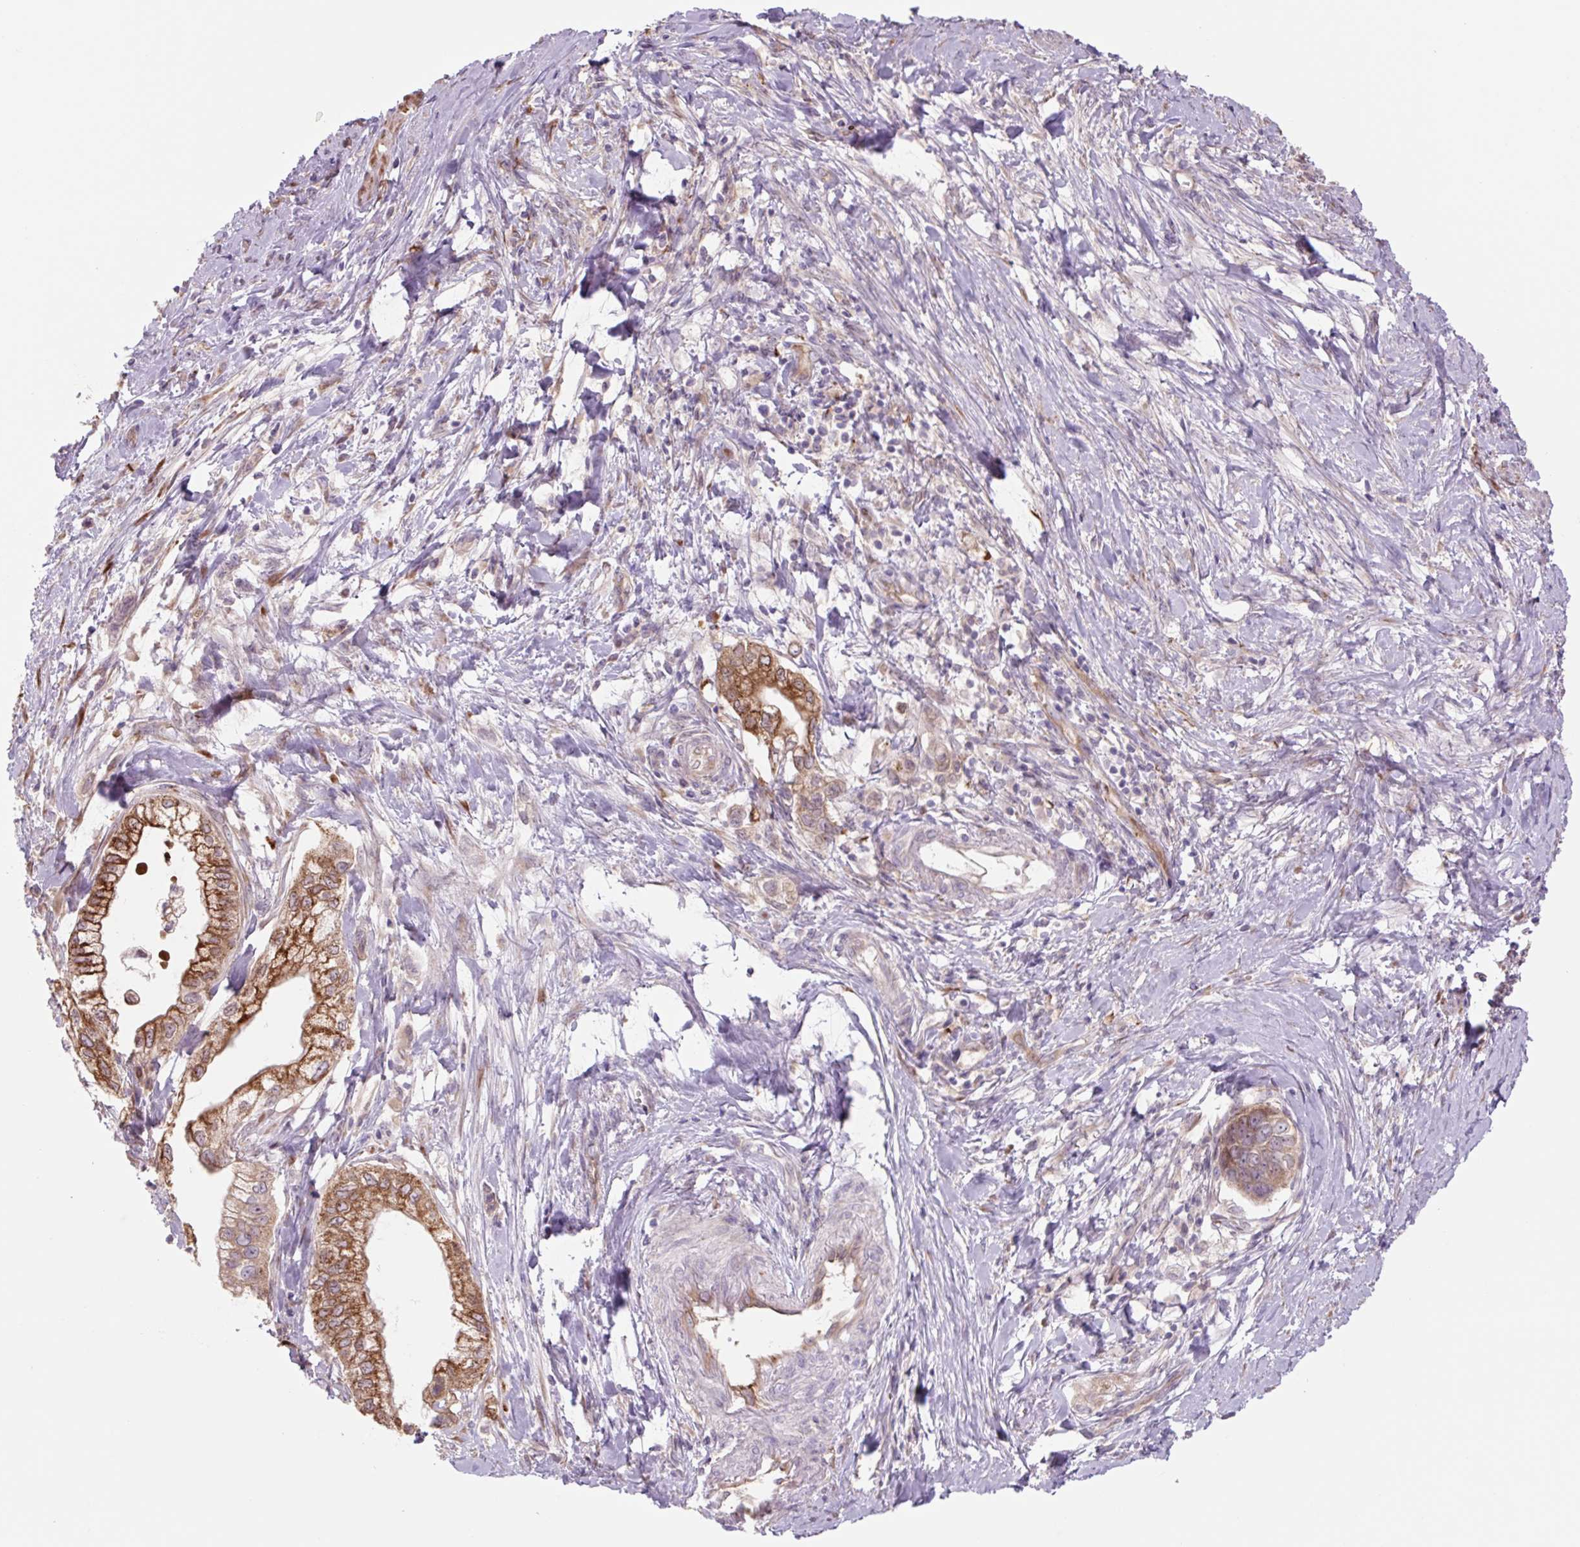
{"staining": {"intensity": "strong", "quantity": ">75%", "location": "cytoplasmic/membranous"}, "tissue": "pancreatic cancer", "cell_type": "Tumor cells", "image_type": "cancer", "snomed": [{"axis": "morphology", "description": "Adenocarcinoma, NOS"}, {"axis": "topography", "description": "Pancreas"}], "caption": "The immunohistochemical stain highlights strong cytoplasmic/membranous positivity in tumor cells of pancreatic cancer (adenocarcinoma) tissue.", "gene": "PLA2G4A", "patient": {"sex": "male", "age": 70}}